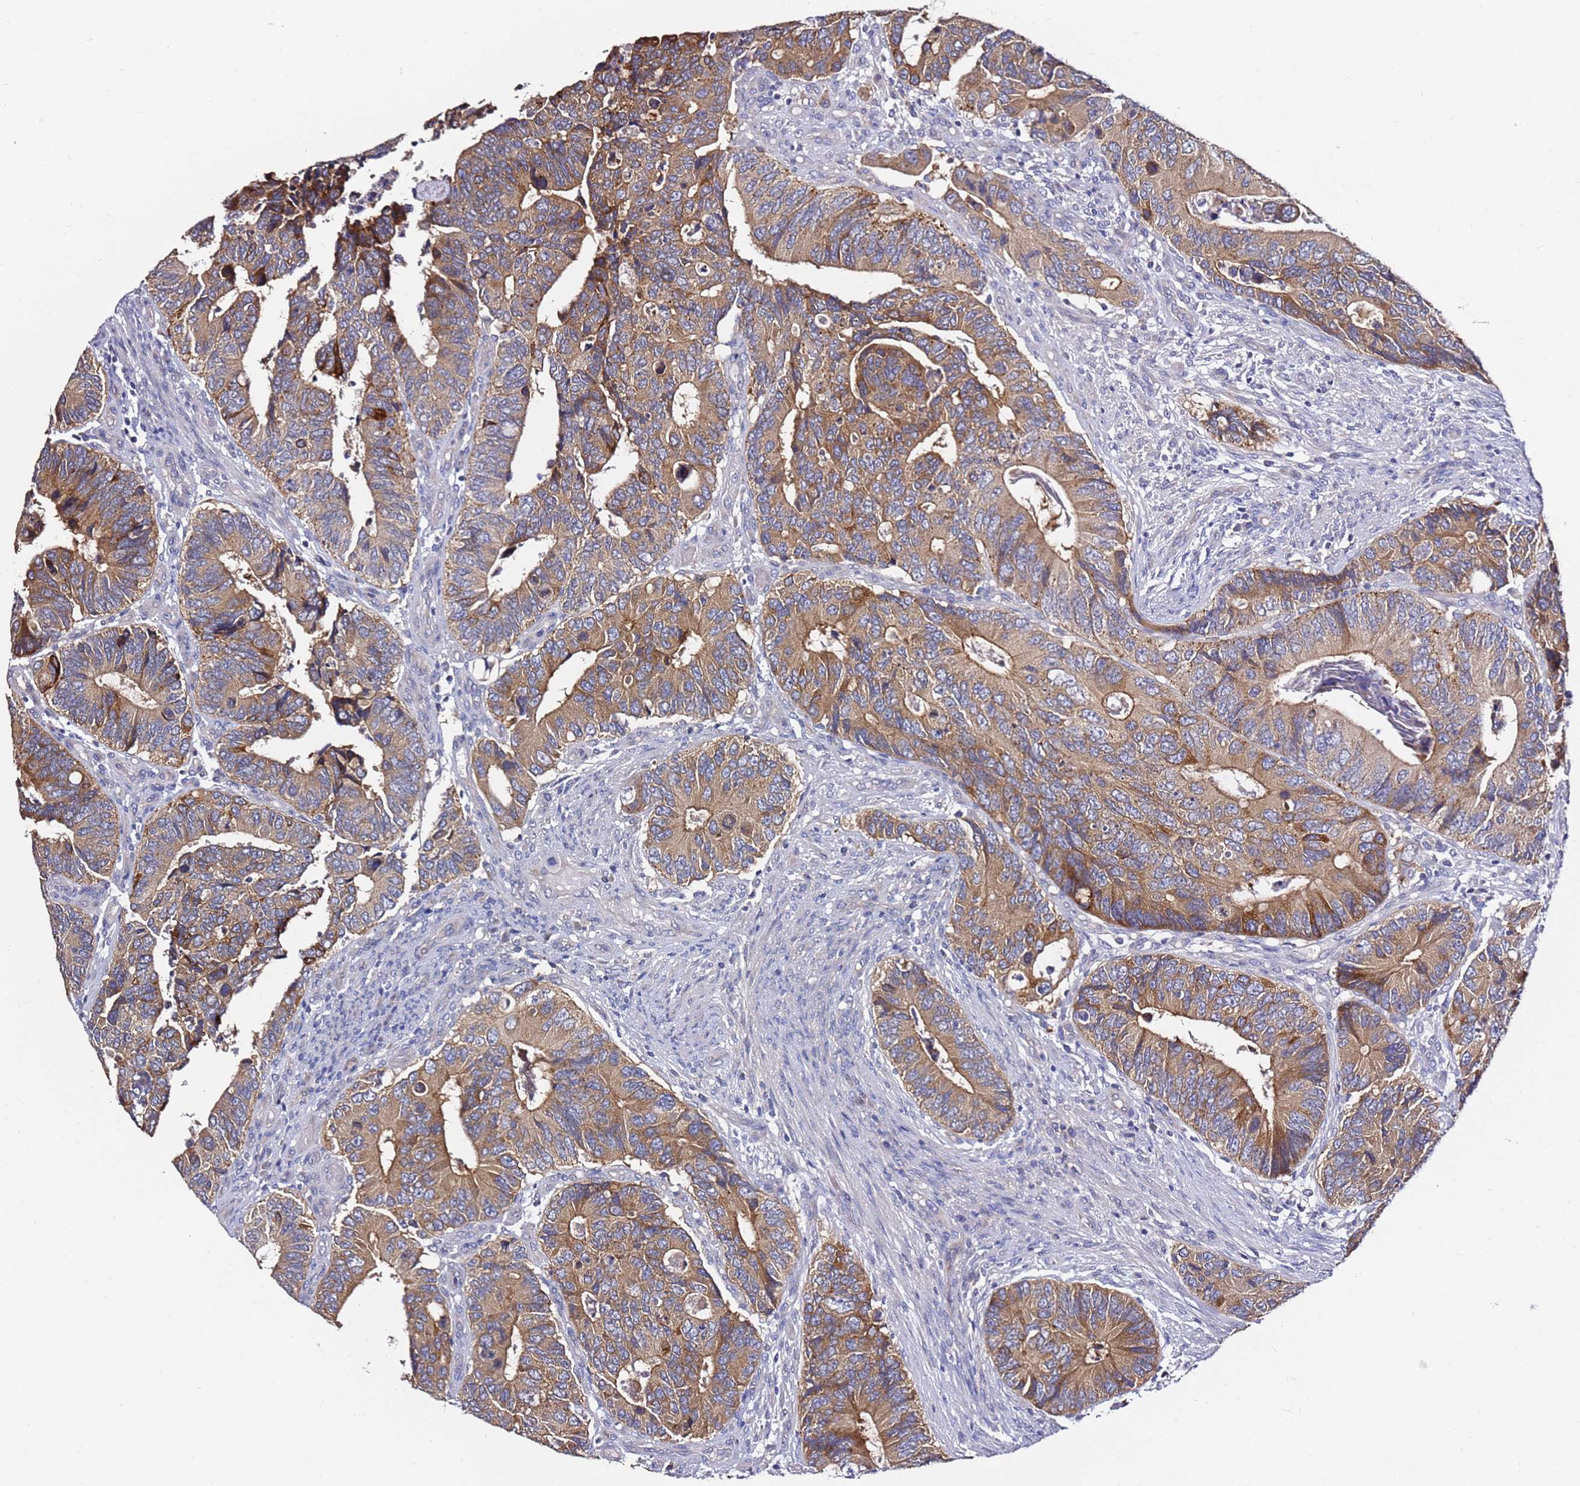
{"staining": {"intensity": "moderate", "quantity": ">75%", "location": "cytoplasmic/membranous"}, "tissue": "colorectal cancer", "cell_type": "Tumor cells", "image_type": "cancer", "snomed": [{"axis": "morphology", "description": "Adenocarcinoma, NOS"}, {"axis": "topography", "description": "Colon"}], "caption": "About >75% of tumor cells in colorectal cancer (adenocarcinoma) exhibit moderate cytoplasmic/membranous protein staining as visualized by brown immunohistochemical staining.", "gene": "SRRM5", "patient": {"sex": "male", "age": 87}}